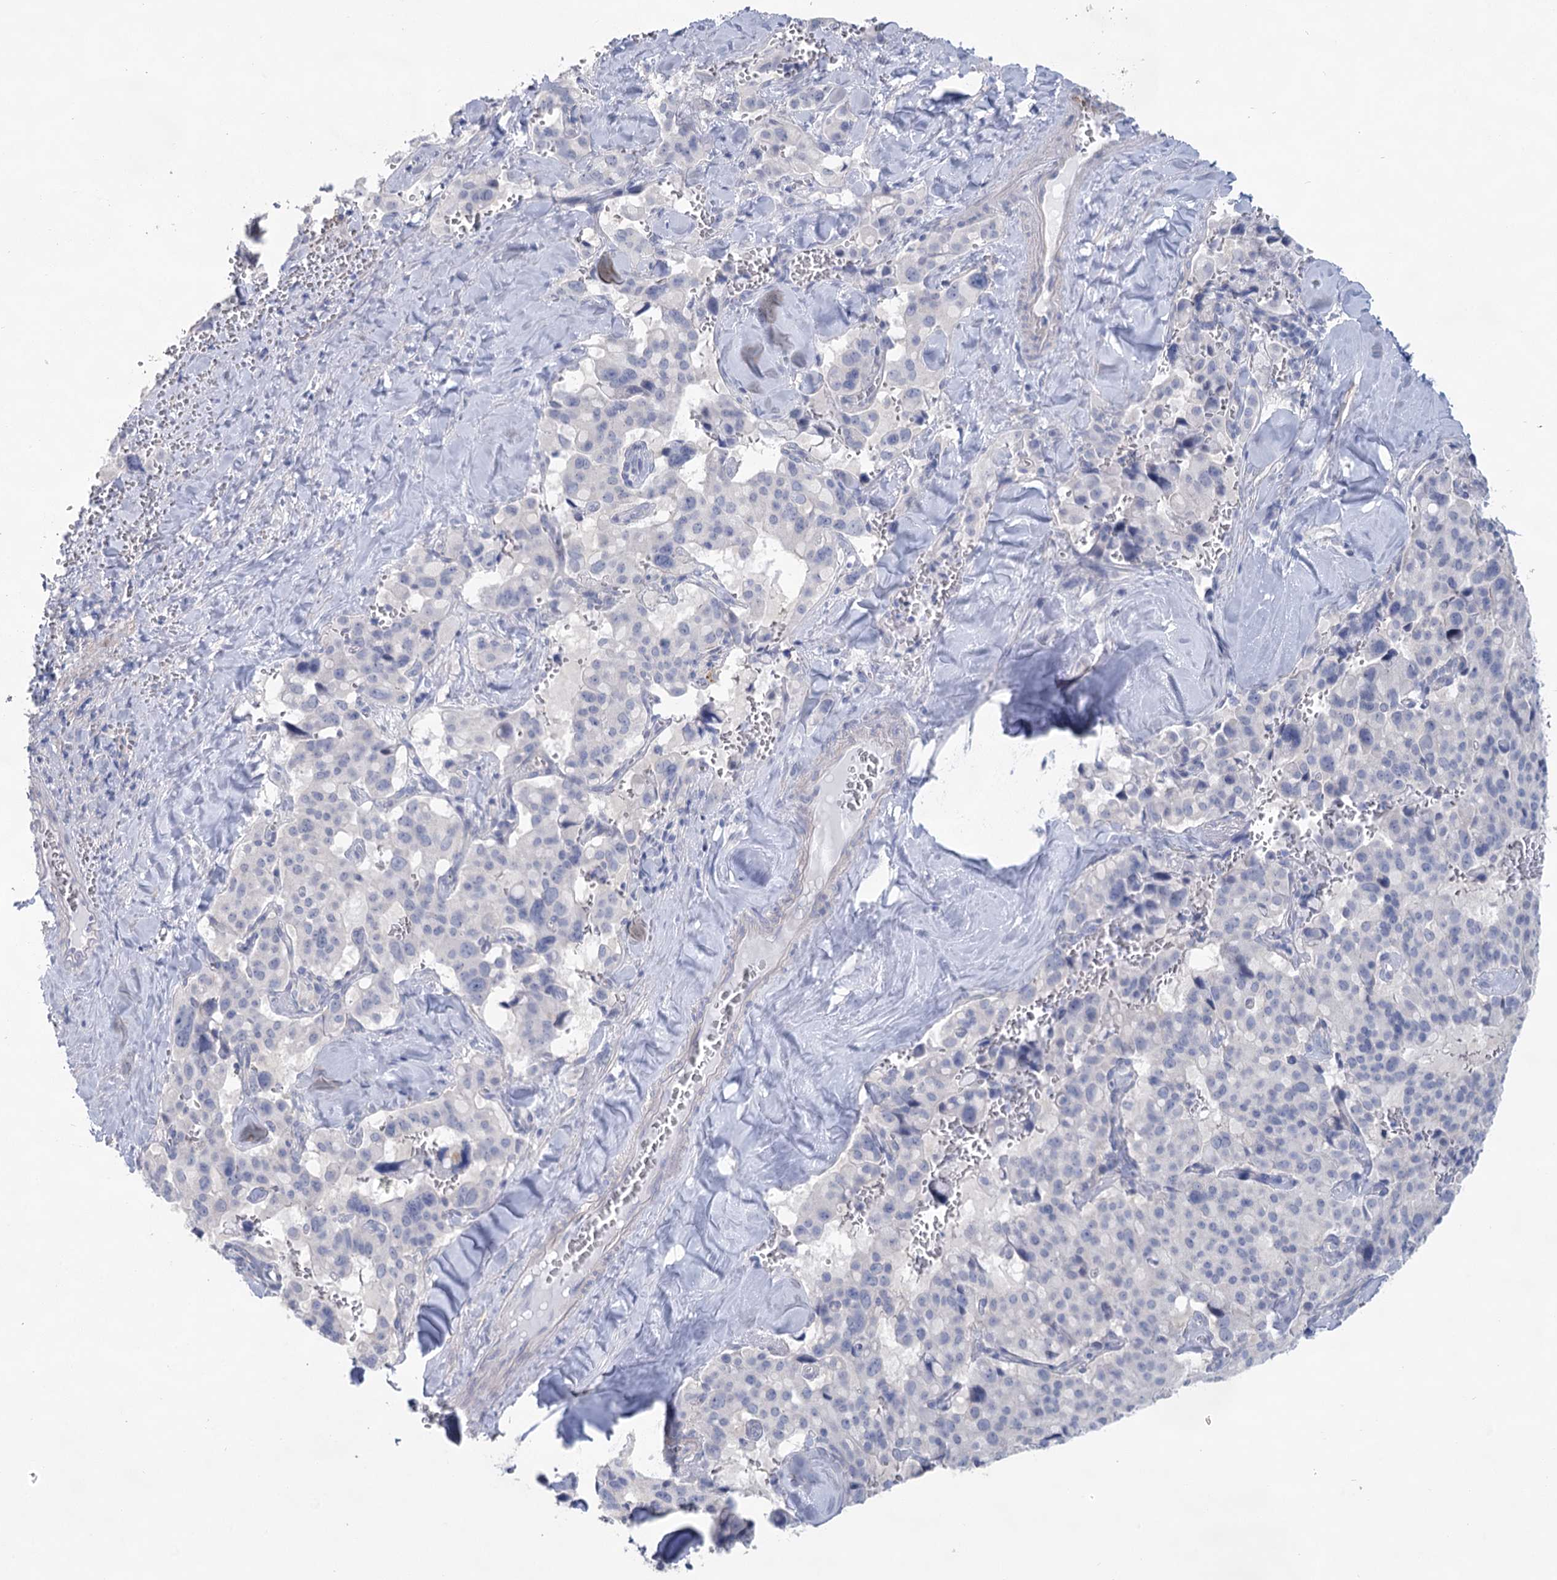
{"staining": {"intensity": "negative", "quantity": "none", "location": "none"}, "tissue": "pancreatic cancer", "cell_type": "Tumor cells", "image_type": "cancer", "snomed": [{"axis": "morphology", "description": "Adenocarcinoma, NOS"}, {"axis": "topography", "description": "Pancreas"}], "caption": "Immunohistochemistry (IHC) image of neoplastic tissue: human pancreatic adenocarcinoma stained with DAB displays no significant protein staining in tumor cells. (IHC, brightfield microscopy, high magnification).", "gene": "CCDC88A", "patient": {"sex": "male", "age": 65}}